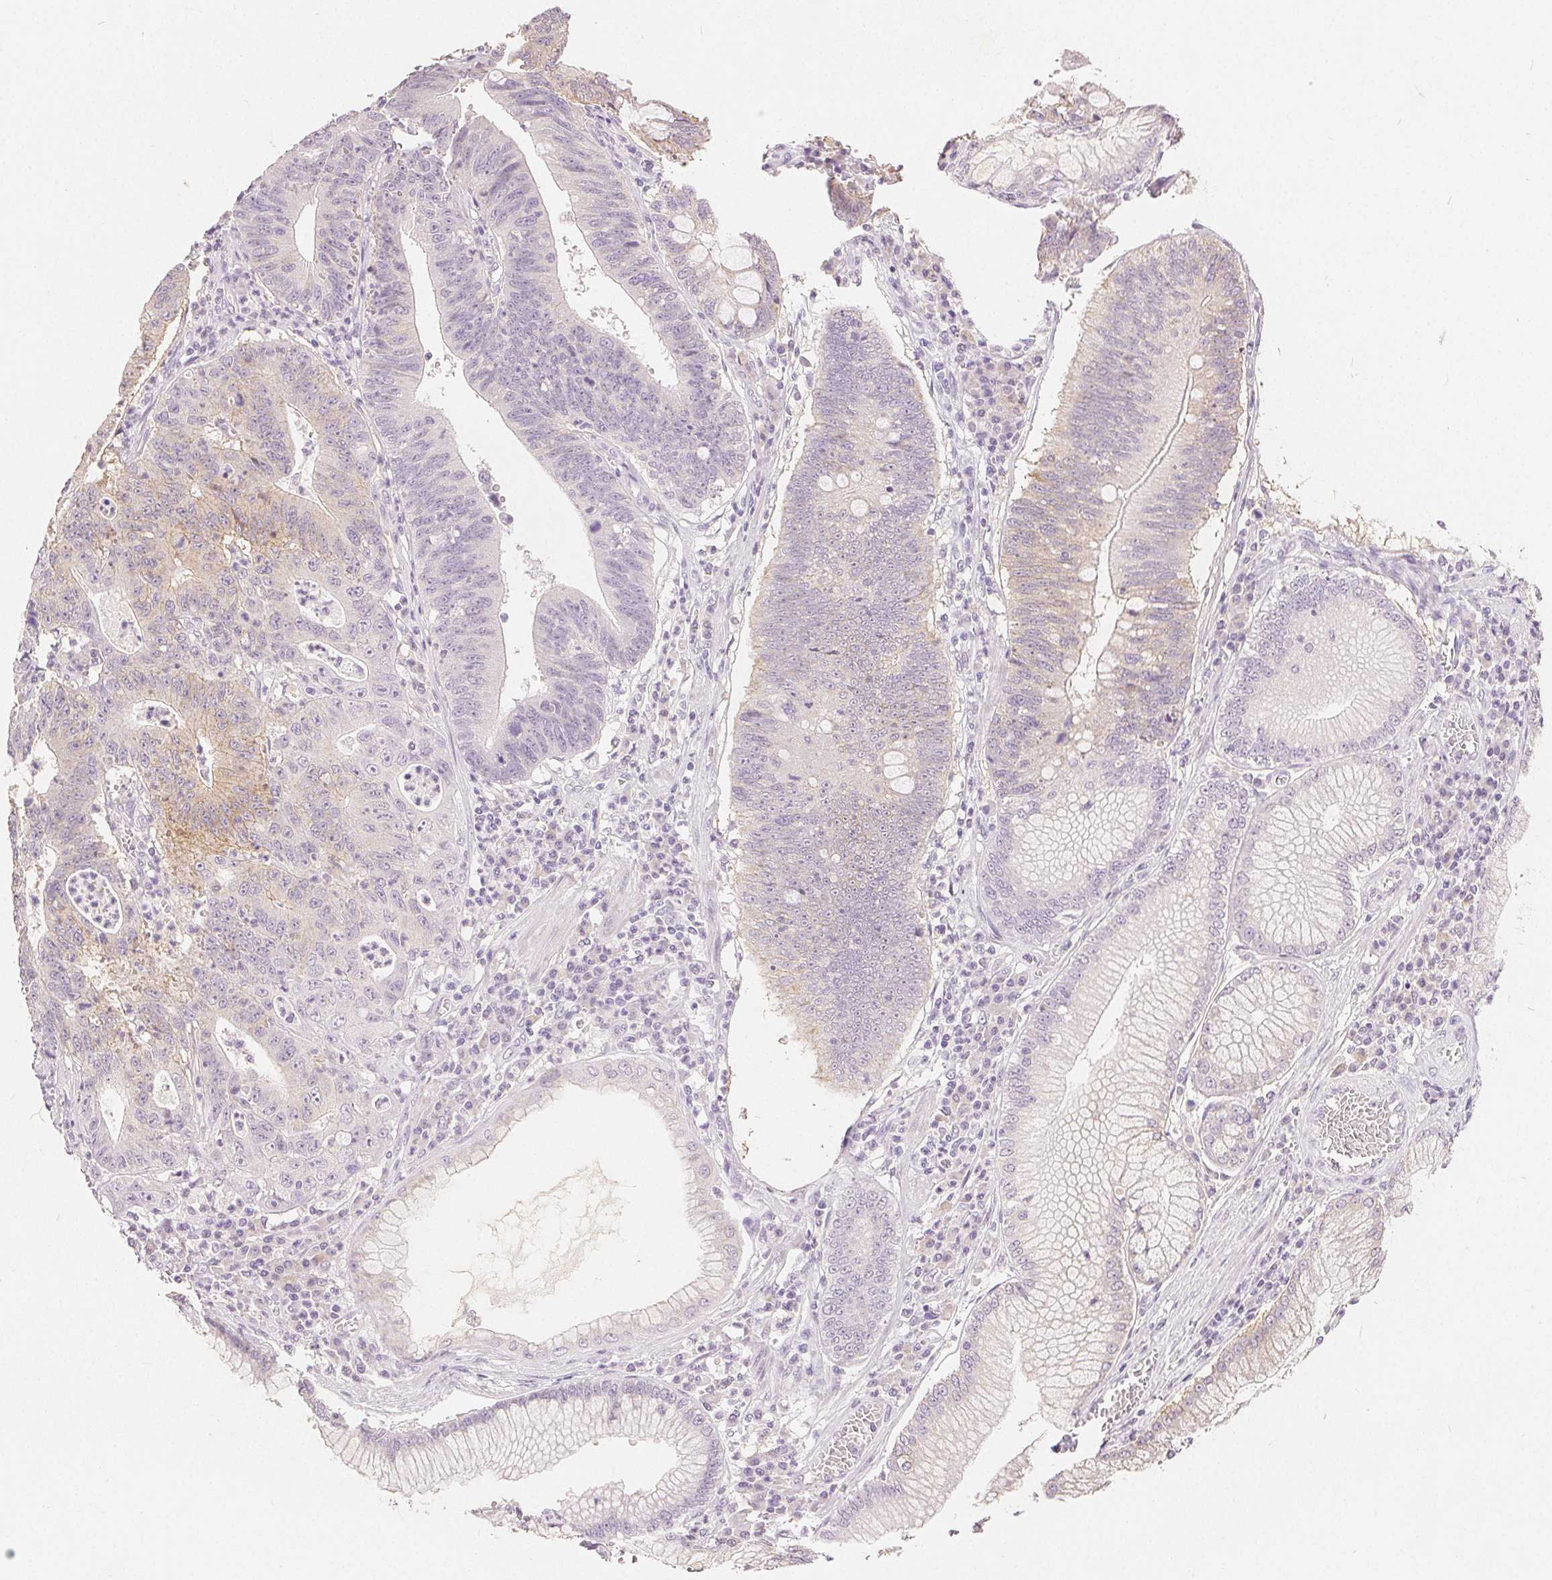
{"staining": {"intensity": "negative", "quantity": "none", "location": "none"}, "tissue": "stomach cancer", "cell_type": "Tumor cells", "image_type": "cancer", "snomed": [{"axis": "morphology", "description": "Adenocarcinoma, NOS"}, {"axis": "topography", "description": "Stomach"}], "caption": "Tumor cells are negative for brown protein staining in stomach adenocarcinoma.", "gene": "CA12", "patient": {"sex": "male", "age": 59}}